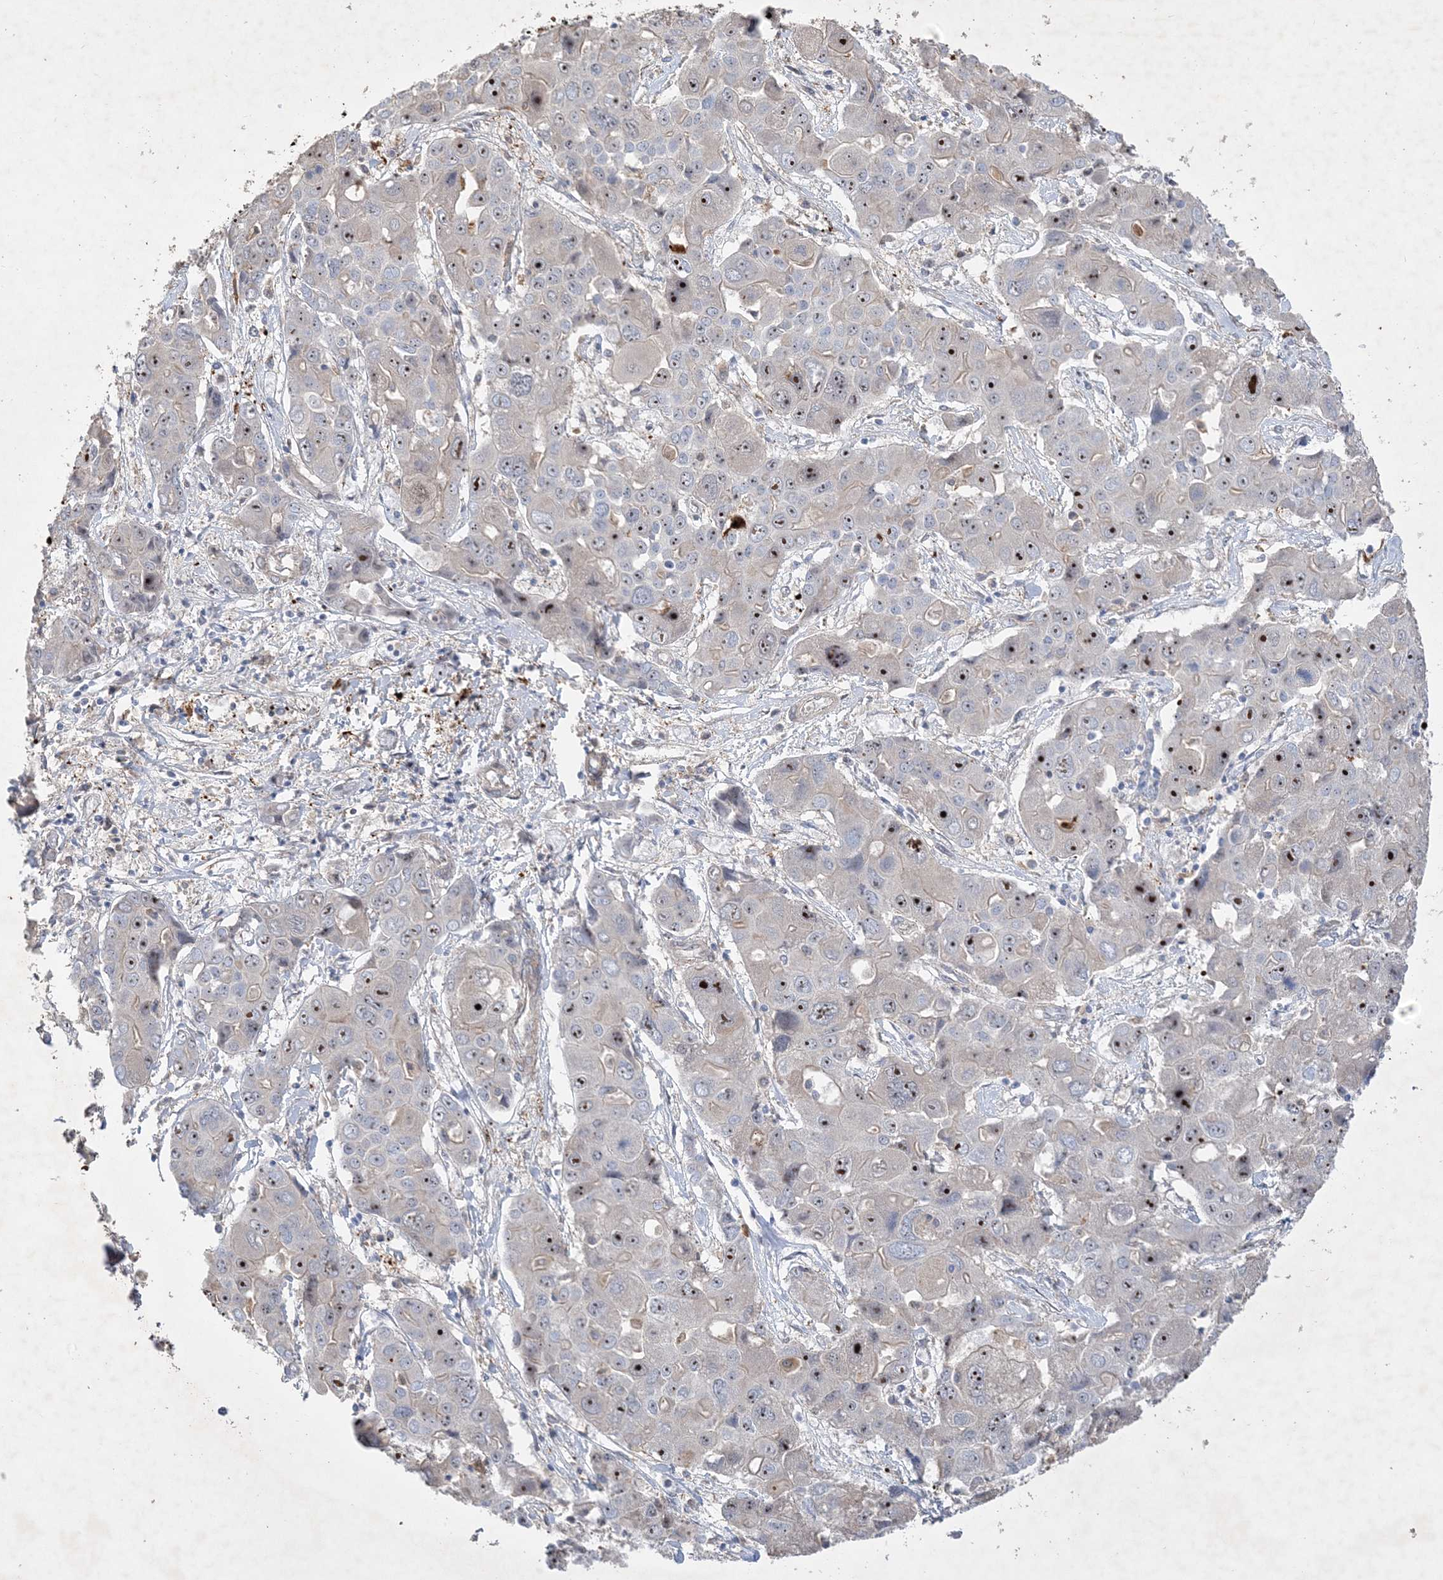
{"staining": {"intensity": "moderate", "quantity": ">75%", "location": "nuclear"}, "tissue": "liver cancer", "cell_type": "Tumor cells", "image_type": "cancer", "snomed": [{"axis": "morphology", "description": "Cholangiocarcinoma"}, {"axis": "topography", "description": "Liver"}], "caption": "Immunohistochemistry image of neoplastic tissue: human liver cancer stained using immunohistochemistry demonstrates medium levels of moderate protein expression localized specifically in the nuclear of tumor cells, appearing as a nuclear brown color.", "gene": "FEZ2", "patient": {"sex": "male", "age": 67}}